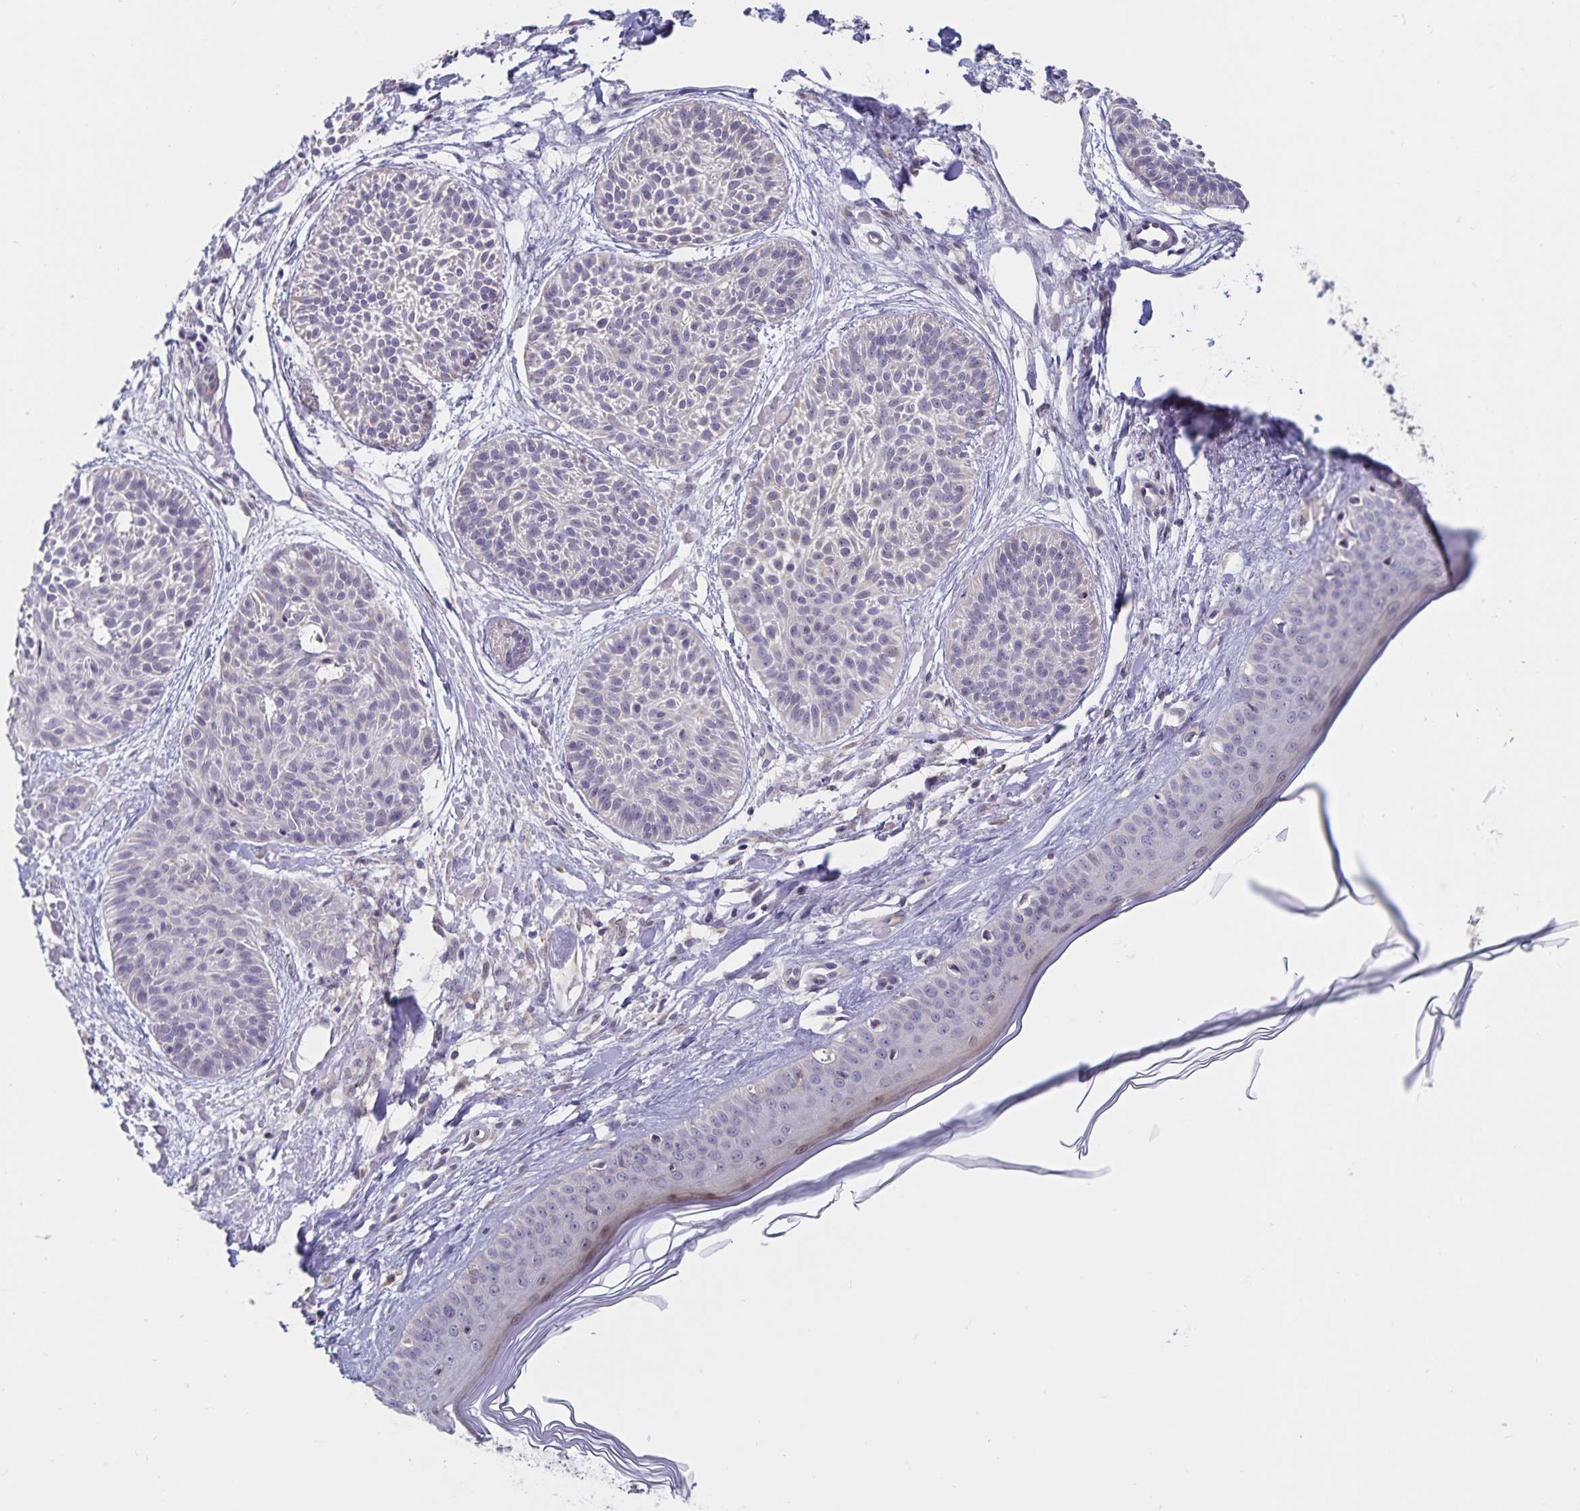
{"staining": {"intensity": "negative", "quantity": "none", "location": "none"}, "tissue": "skin cancer", "cell_type": "Tumor cells", "image_type": "cancer", "snomed": [{"axis": "morphology", "description": "Basal cell carcinoma"}, {"axis": "topography", "description": "Skin"}], "caption": "A high-resolution photomicrograph shows IHC staining of basal cell carcinoma (skin), which displays no significant positivity in tumor cells.", "gene": "ATP2A2", "patient": {"sex": "female", "age": 78}}